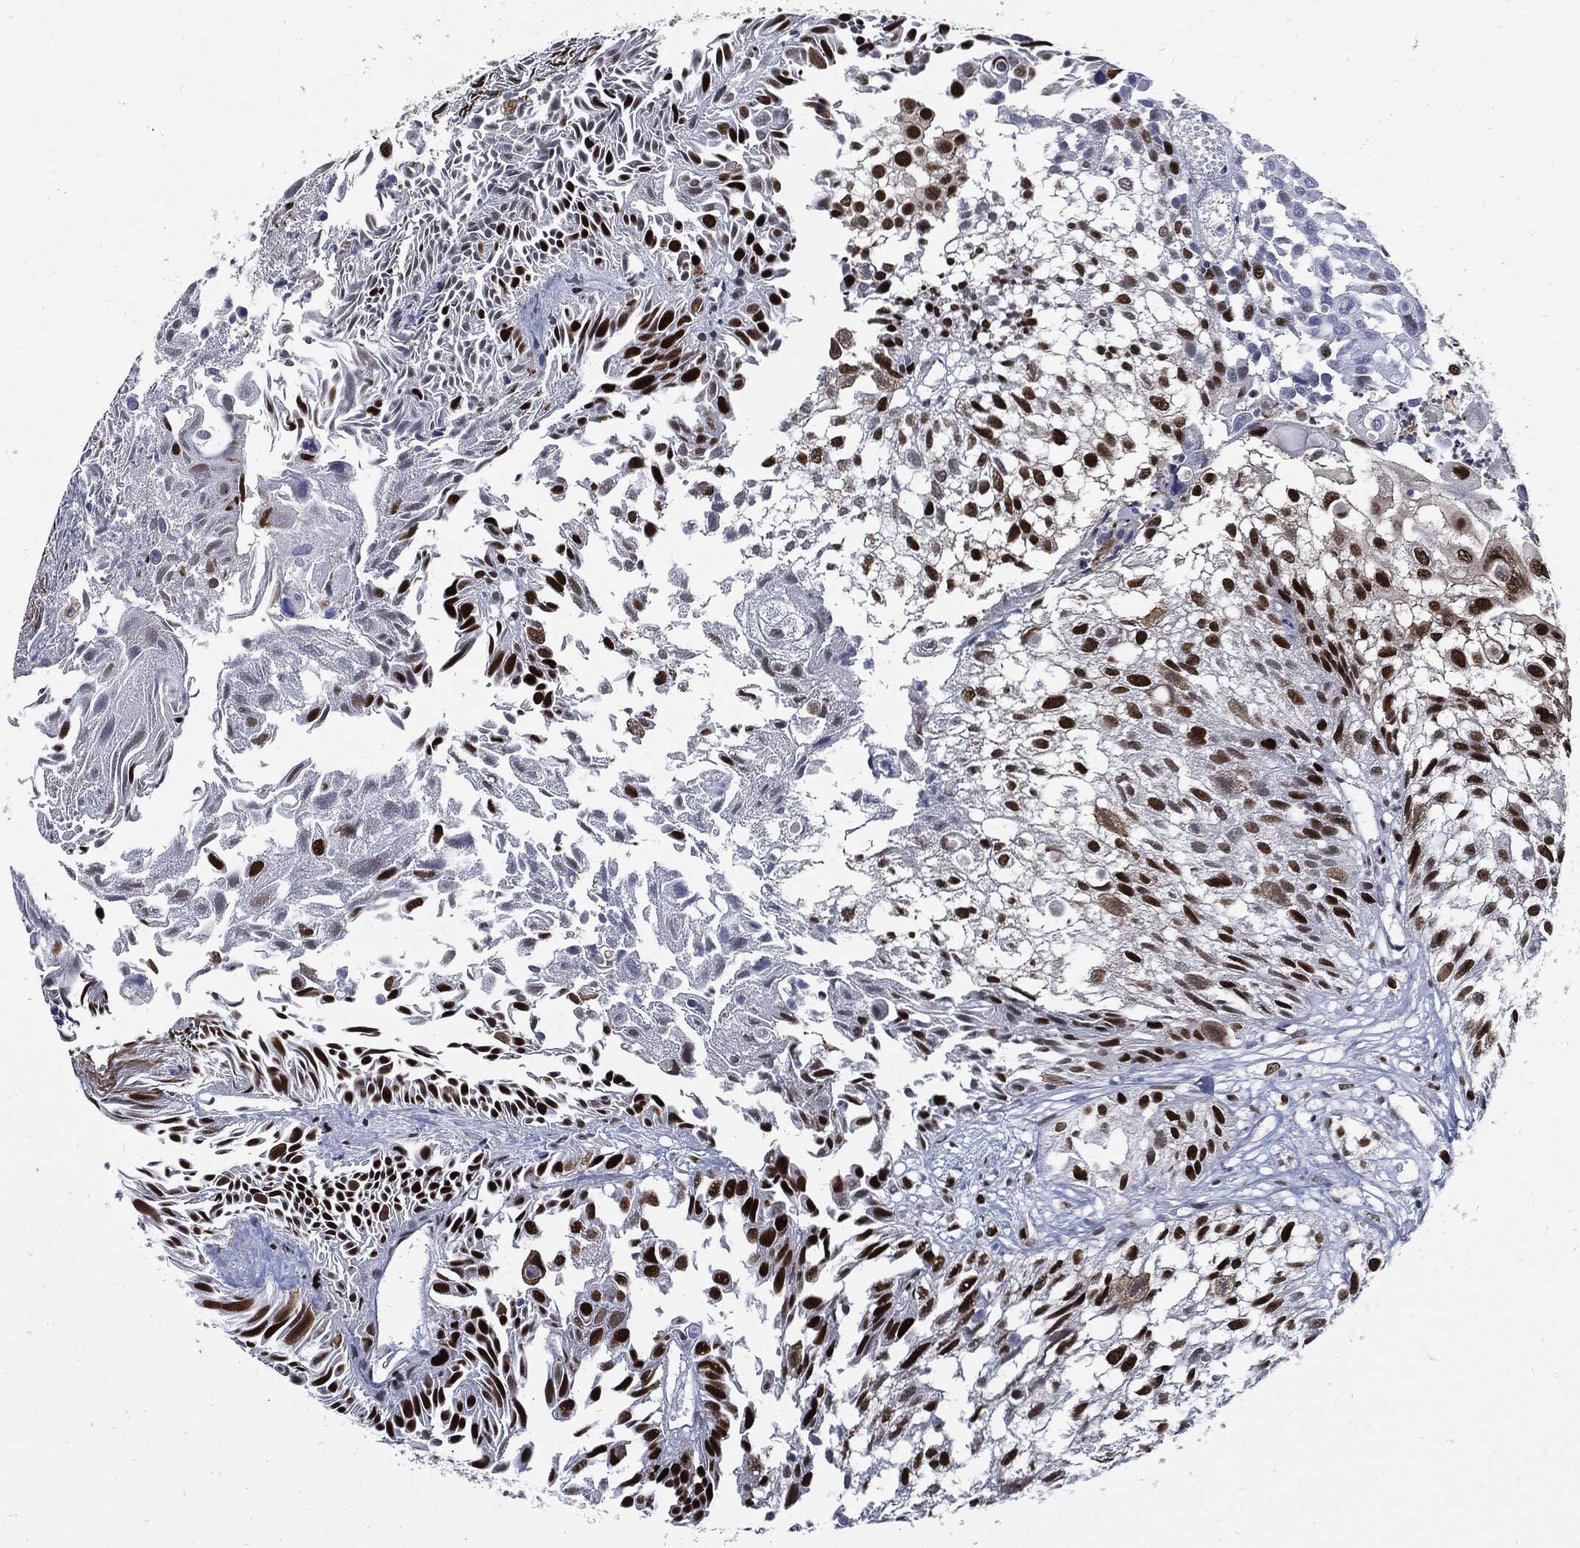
{"staining": {"intensity": "strong", "quantity": ">75%", "location": "nuclear"}, "tissue": "urothelial cancer", "cell_type": "Tumor cells", "image_type": "cancer", "snomed": [{"axis": "morphology", "description": "Urothelial carcinoma, High grade"}, {"axis": "topography", "description": "Urinary bladder"}], "caption": "The immunohistochemical stain highlights strong nuclear positivity in tumor cells of urothelial cancer tissue. (DAB IHC, brown staining for protein, blue staining for nuclei).", "gene": "NBN", "patient": {"sex": "female", "age": 79}}